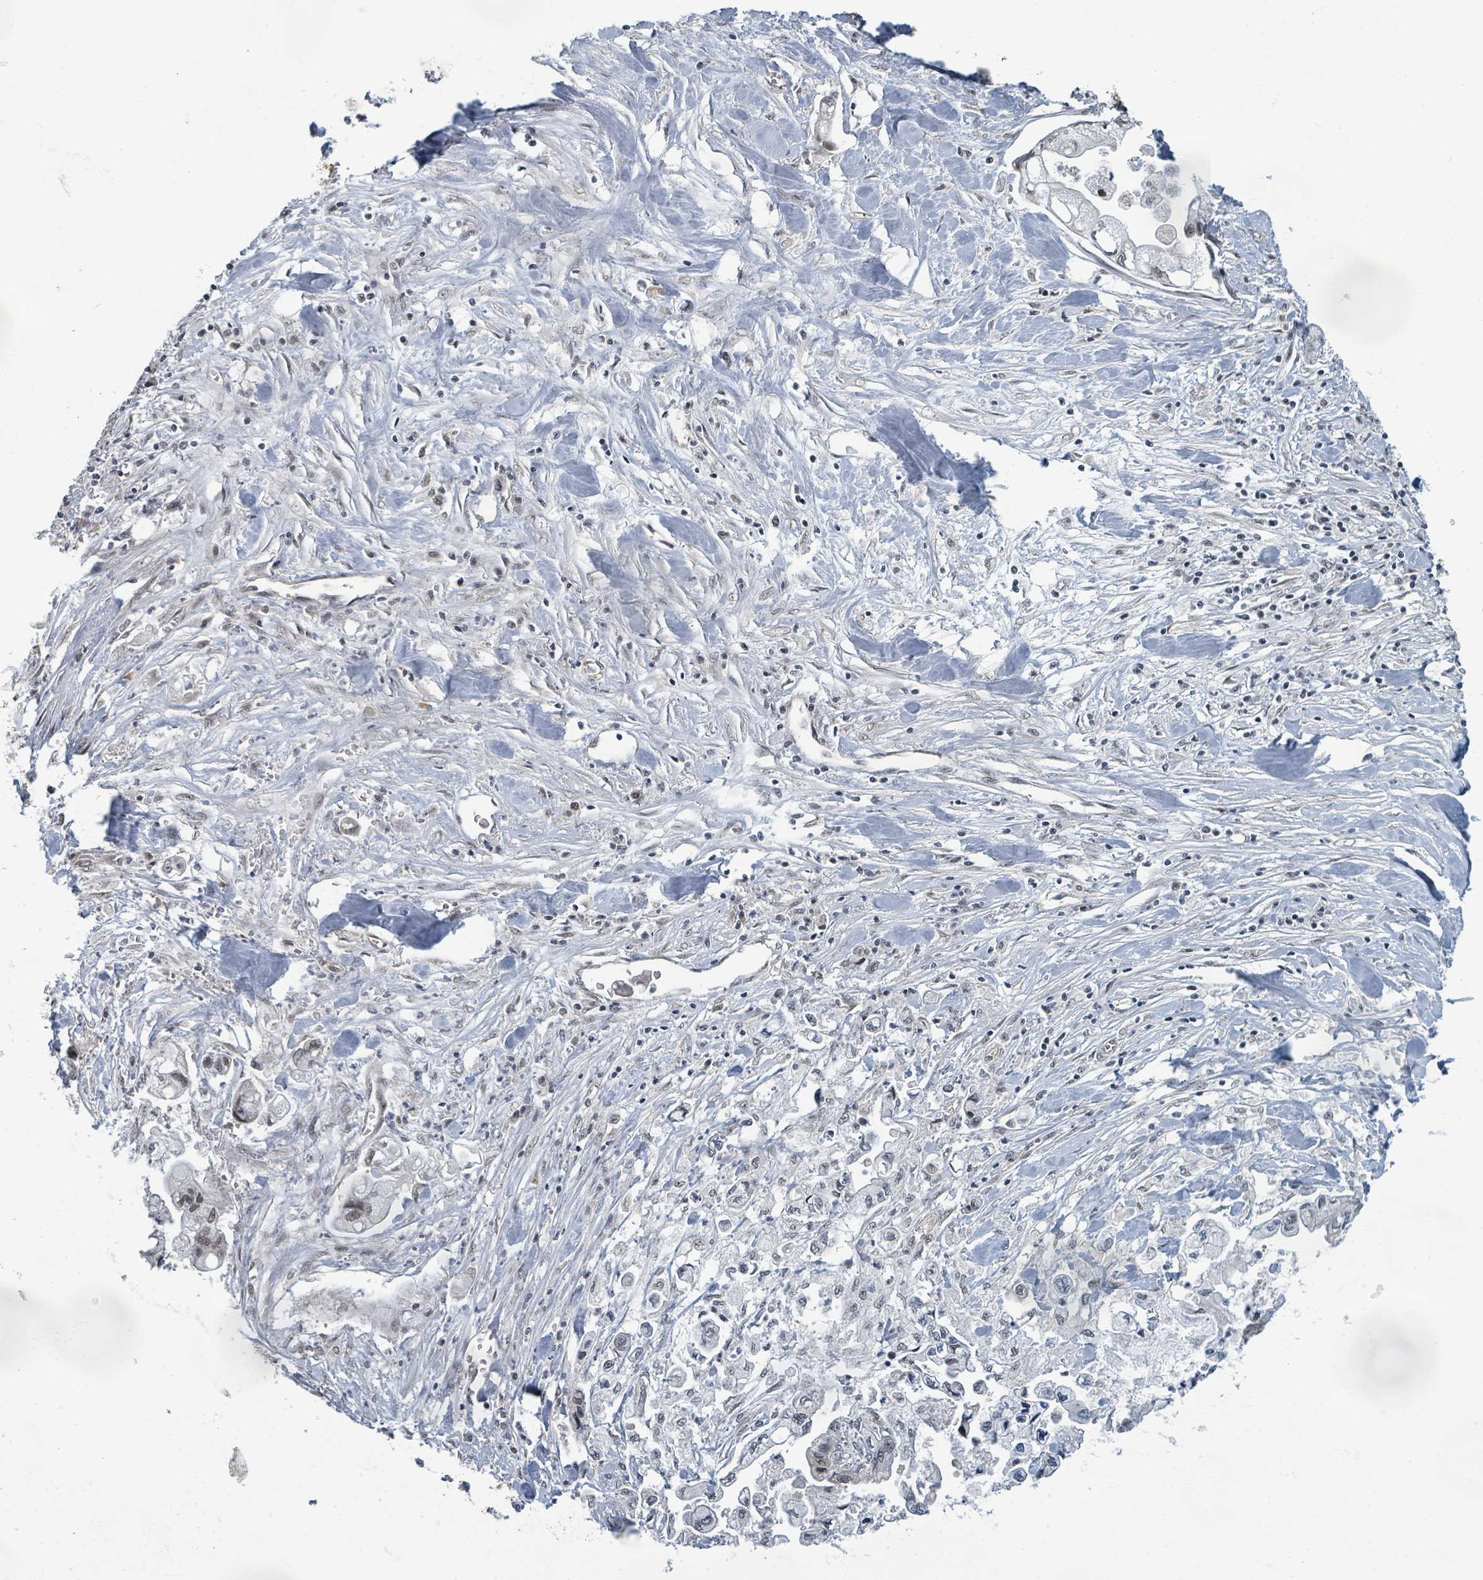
{"staining": {"intensity": "negative", "quantity": "none", "location": "none"}, "tissue": "pancreatic cancer", "cell_type": "Tumor cells", "image_type": "cancer", "snomed": [{"axis": "morphology", "description": "Adenocarcinoma, NOS"}, {"axis": "topography", "description": "Pancreas"}], "caption": "DAB (3,3'-diaminobenzidine) immunohistochemical staining of adenocarcinoma (pancreatic) displays no significant staining in tumor cells.", "gene": "INTS15", "patient": {"sex": "male", "age": 61}}